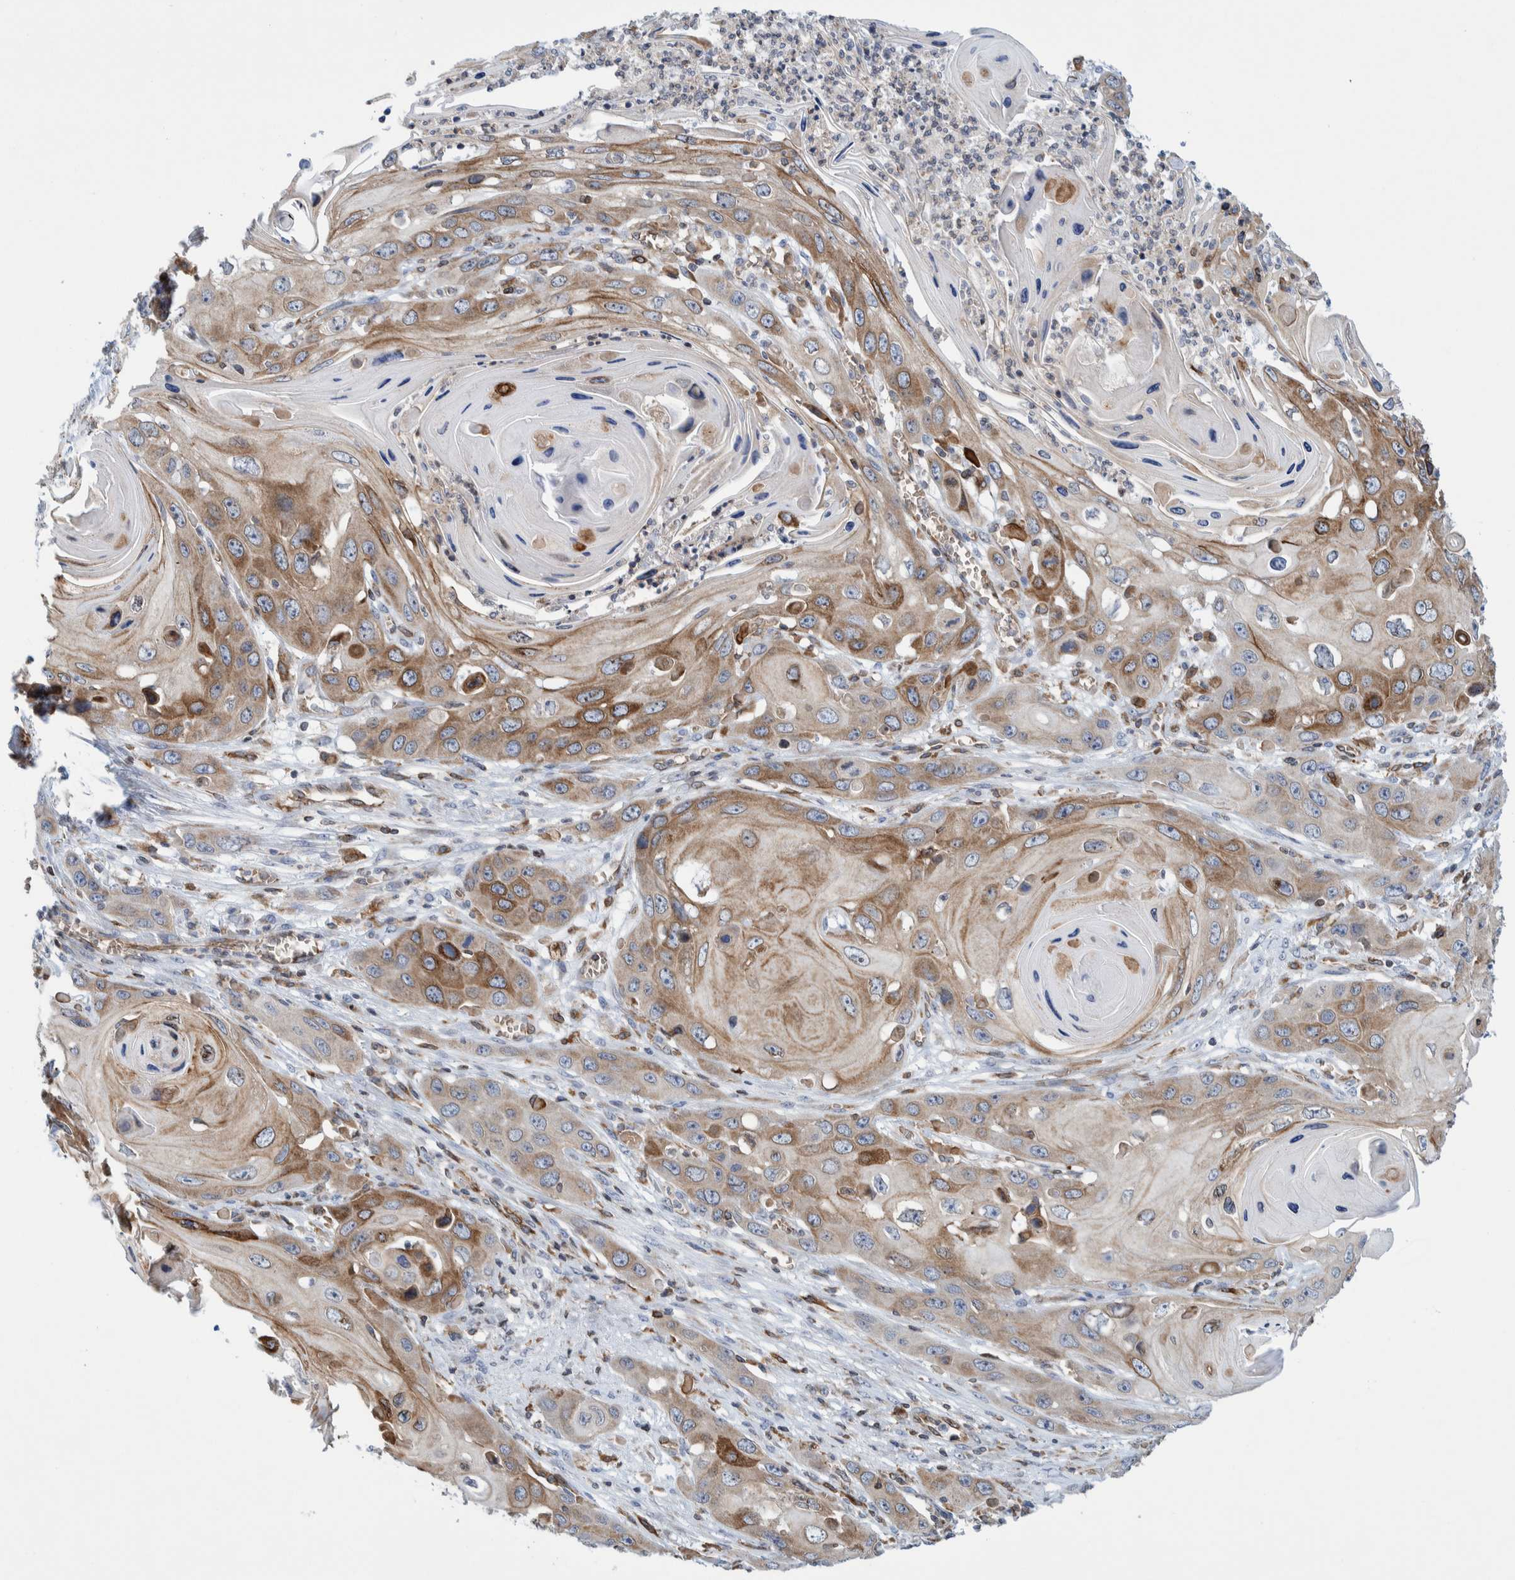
{"staining": {"intensity": "moderate", "quantity": "25%-75%", "location": "cytoplasmic/membranous"}, "tissue": "skin cancer", "cell_type": "Tumor cells", "image_type": "cancer", "snomed": [{"axis": "morphology", "description": "Squamous cell carcinoma, NOS"}, {"axis": "topography", "description": "Skin"}], "caption": "DAB (3,3'-diaminobenzidine) immunohistochemical staining of skin squamous cell carcinoma exhibits moderate cytoplasmic/membranous protein staining in about 25%-75% of tumor cells. (IHC, brightfield microscopy, high magnification).", "gene": "THEM6", "patient": {"sex": "male", "age": 55}}